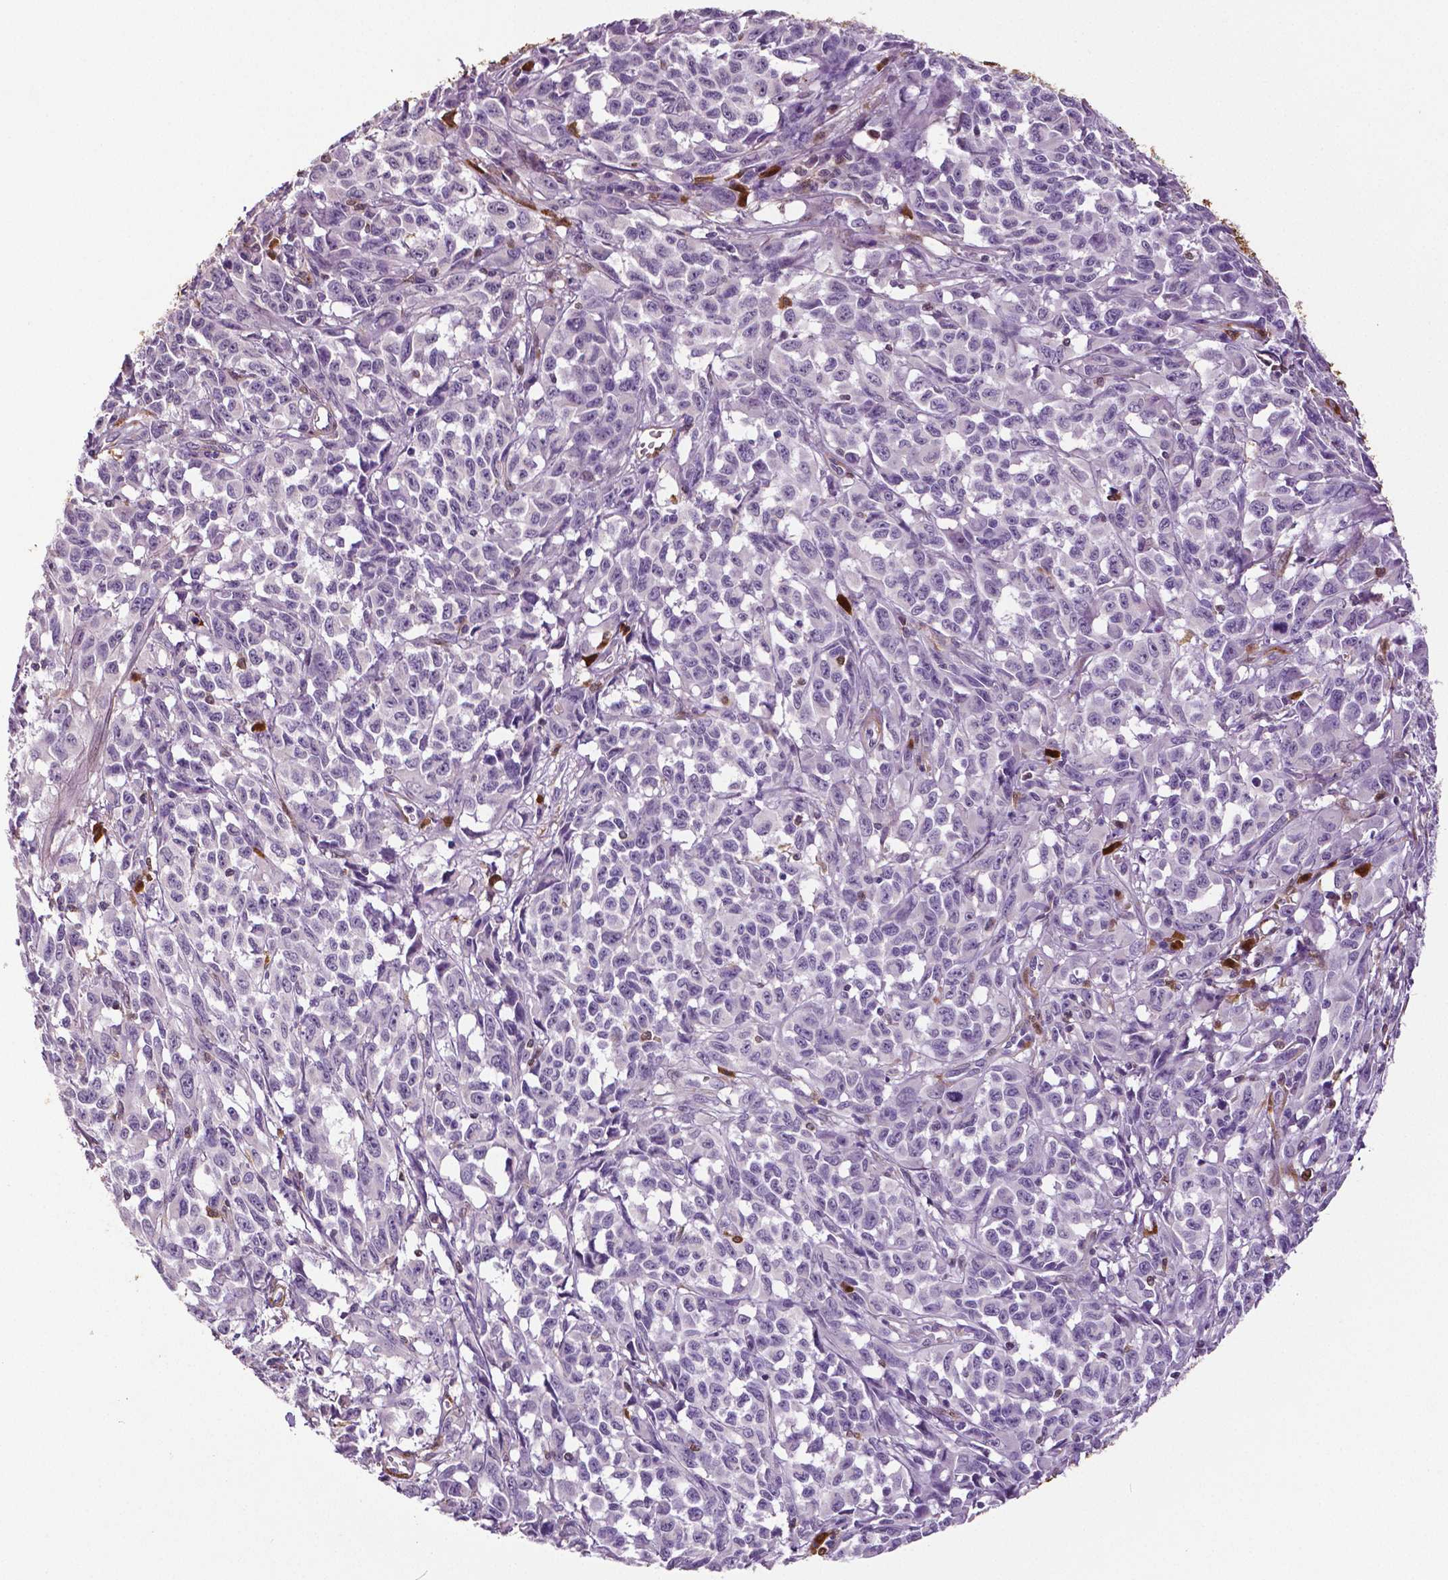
{"staining": {"intensity": "negative", "quantity": "none", "location": "none"}, "tissue": "melanoma", "cell_type": "Tumor cells", "image_type": "cancer", "snomed": [{"axis": "morphology", "description": "Malignant melanoma, NOS"}, {"axis": "topography", "description": "Vulva, labia, clitoris and Bartholin´s gland, NO"}], "caption": "Tumor cells show no significant protein staining in malignant melanoma.", "gene": "PHGDH", "patient": {"sex": "female", "age": 75}}